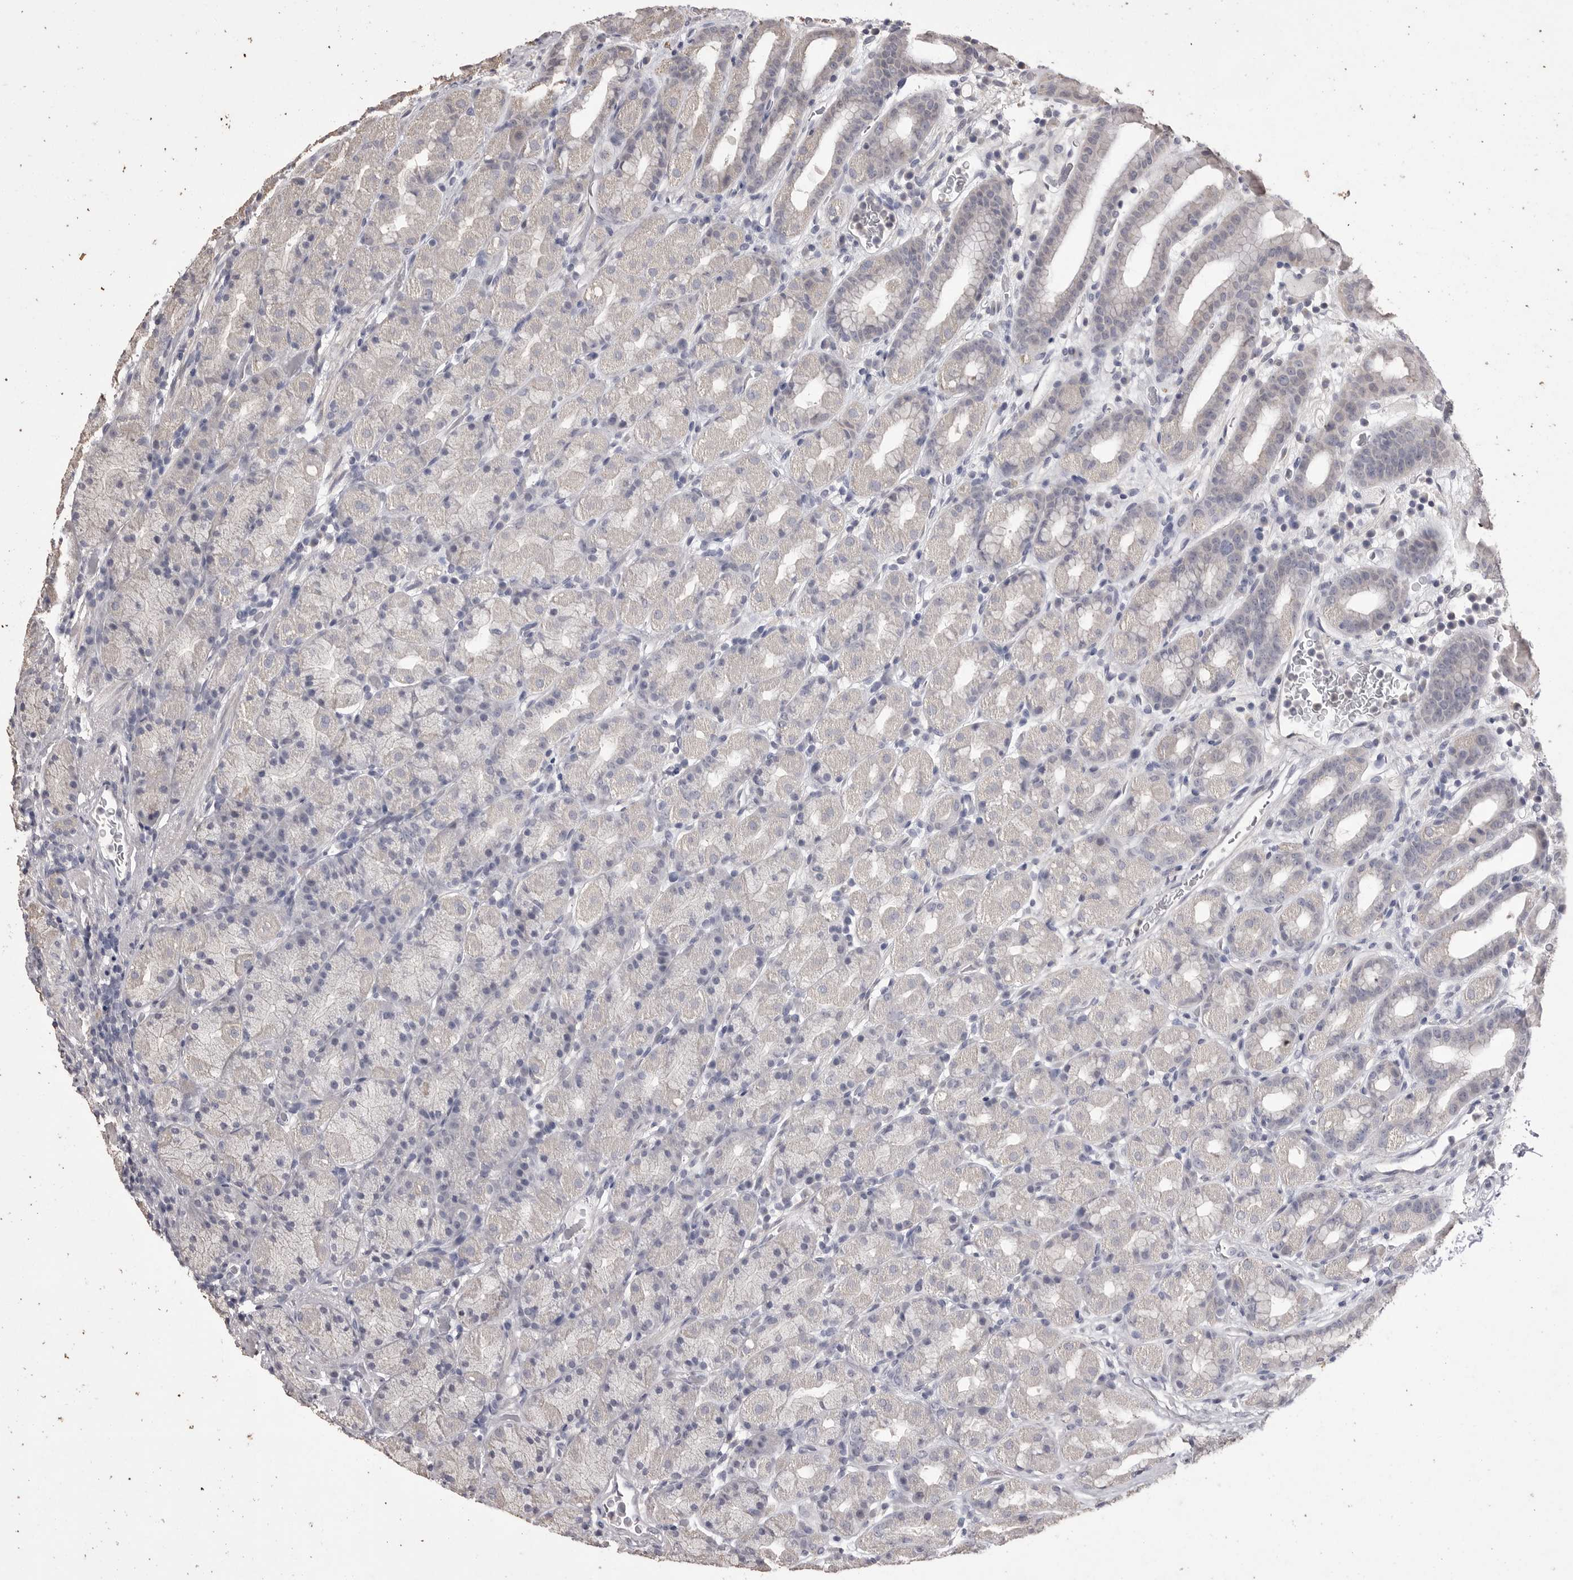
{"staining": {"intensity": "negative", "quantity": "none", "location": "none"}, "tissue": "stomach", "cell_type": "Glandular cells", "image_type": "normal", "snomed": [{"axis": "morphology", "description": "Normal tissue, NOS"}, {"axis": "topography", "description": "Stomach, upper"}], "caption": "Immunohistochemical staining of benign stomach demonstrates no significant positivity in glandular cells.", "gene": "MMP7", "patient": {"sex": "male", "age": 68}}